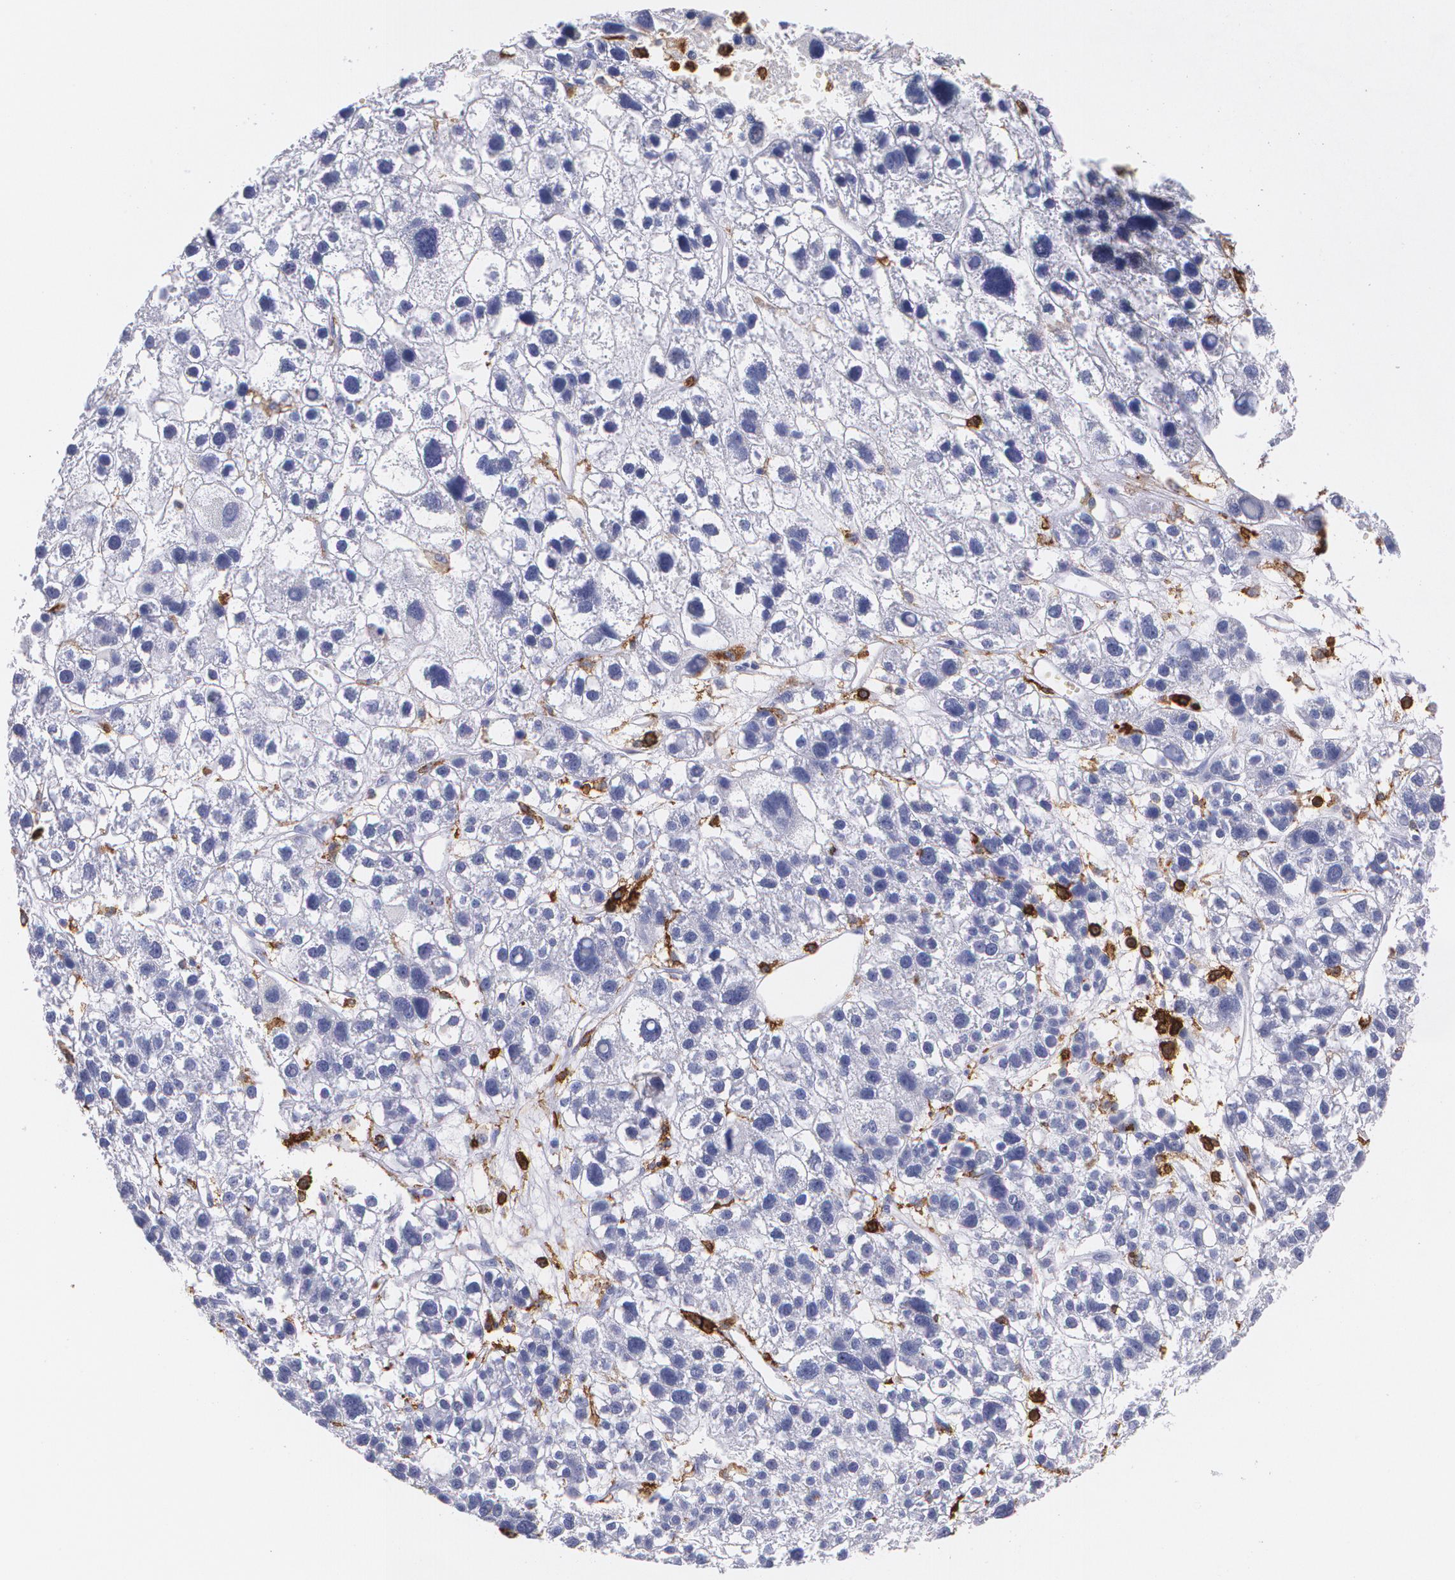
{"staining": {"intensity": "negative", "quantity": "none", "location": "none"}, "tissue": "liver cancer", "cell_type": "Tumor cells", "image_type": "cancer", "snomed": [{"axis": "morphology", "description": "Carcinoma, Hepatocellular, NOS"}, {"axis": "topography", "description": "Liver"}], "caption": "This photomicrograph is of liver cancer (hepatocellular carcinoma) stained with IHC to label a protein in brown with the nuclei are counter-stained blue. There is no staining in tumor cells. The staining is performed using DAB (3,3'-diaminobenzidine) brown chromogen with nuclei counter-stained in using hematoxylin.", "gene": "PTPRC", "patient": {"sex": "female", "age": 85}}